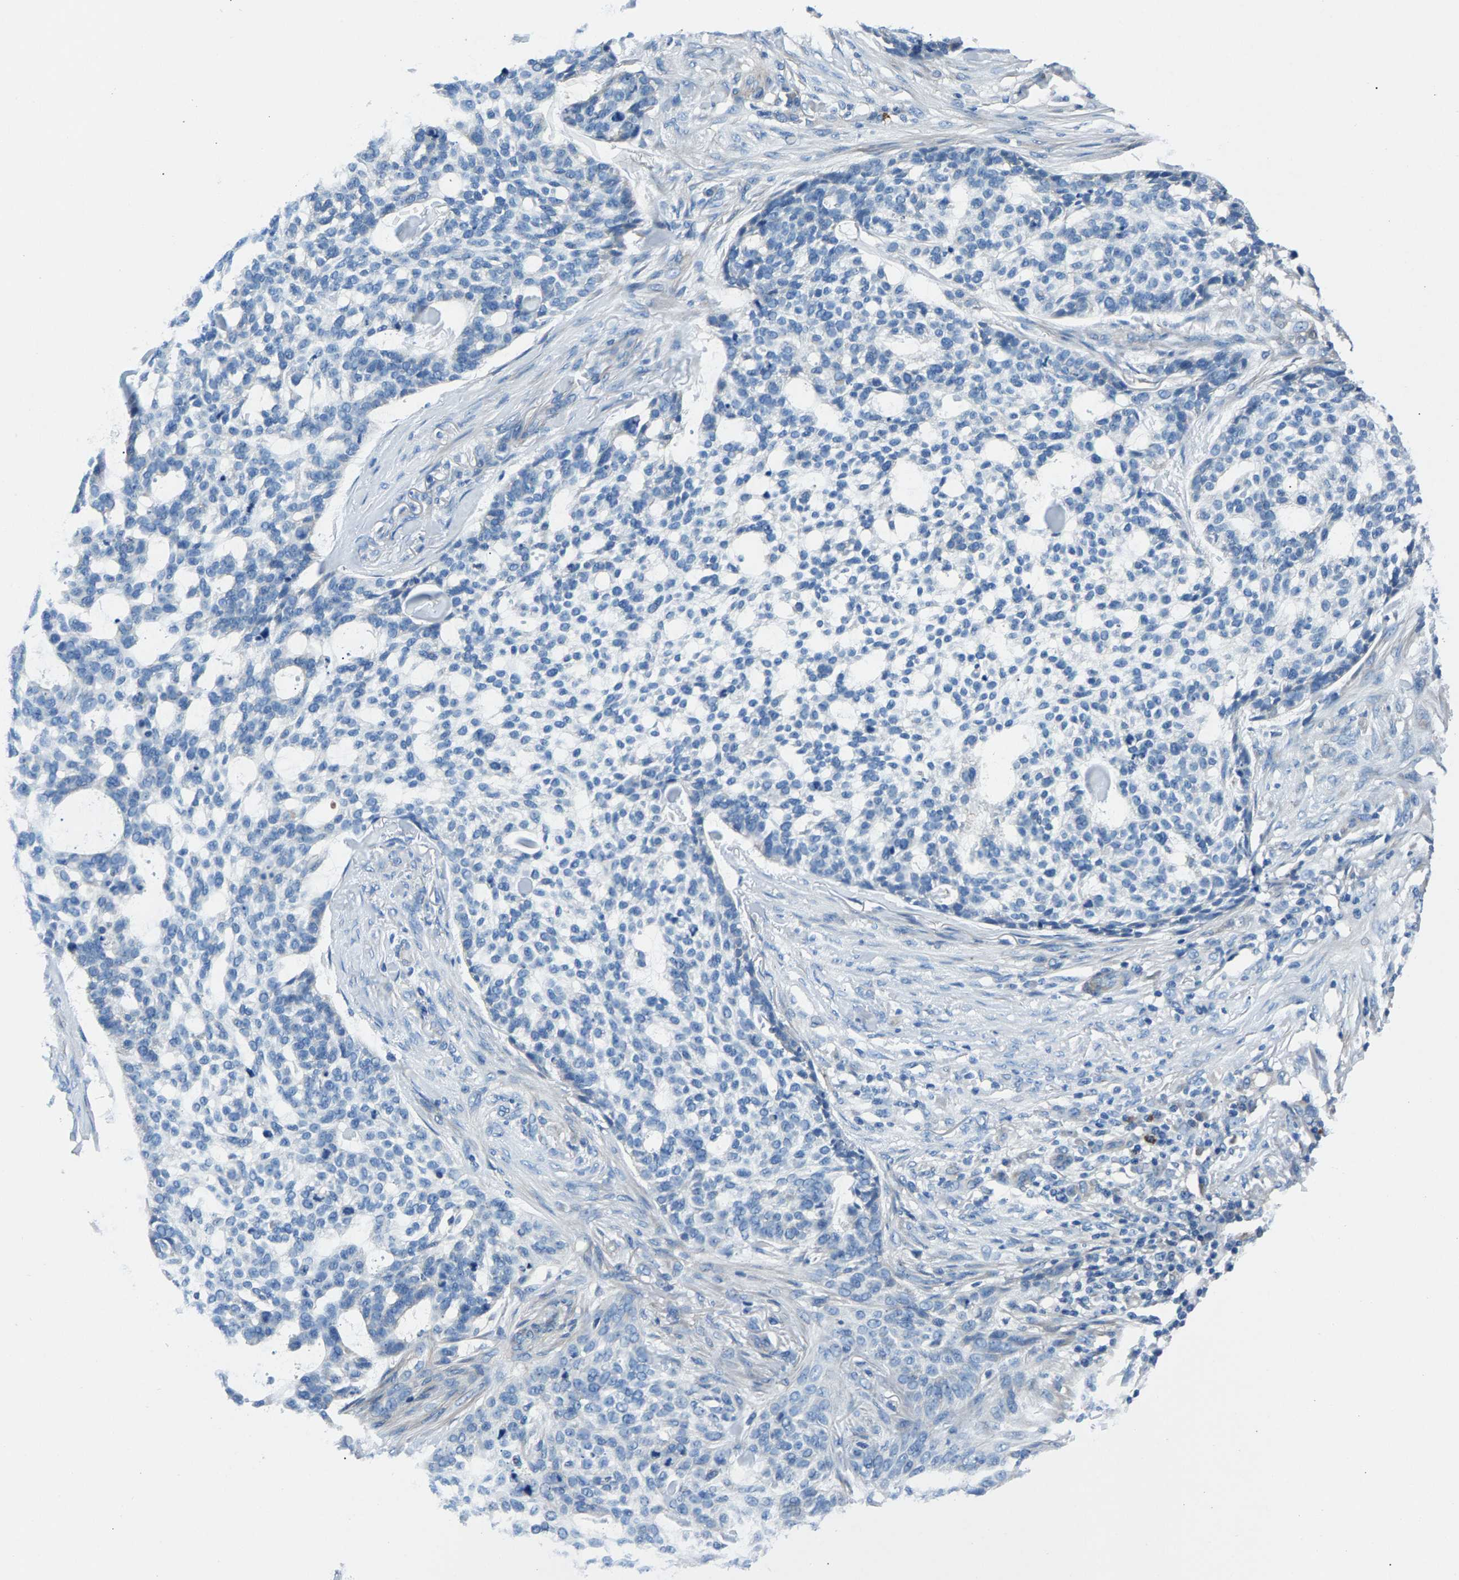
{"staining": {"intensity": "negative", "quantity": "none", "location": "none"}, "tissue": "skin cancer", "cell_type": "Tumor cells", "image_type": "cancer", "snomed": [{"axis": "morphology", "description": "Basal cell carcinoma"}, {"axis": "topography", "description": "Skin"}], "caption": "Tumor cells show no significant protein positivity in basal cell carcinoma (skin). (DAB (3,3'-diaminobenzidine) IHC visualized using brightfield microscopy, high magnification).", "gene": "CDRT4", "patient": {"sex": "female", "age": 64}}